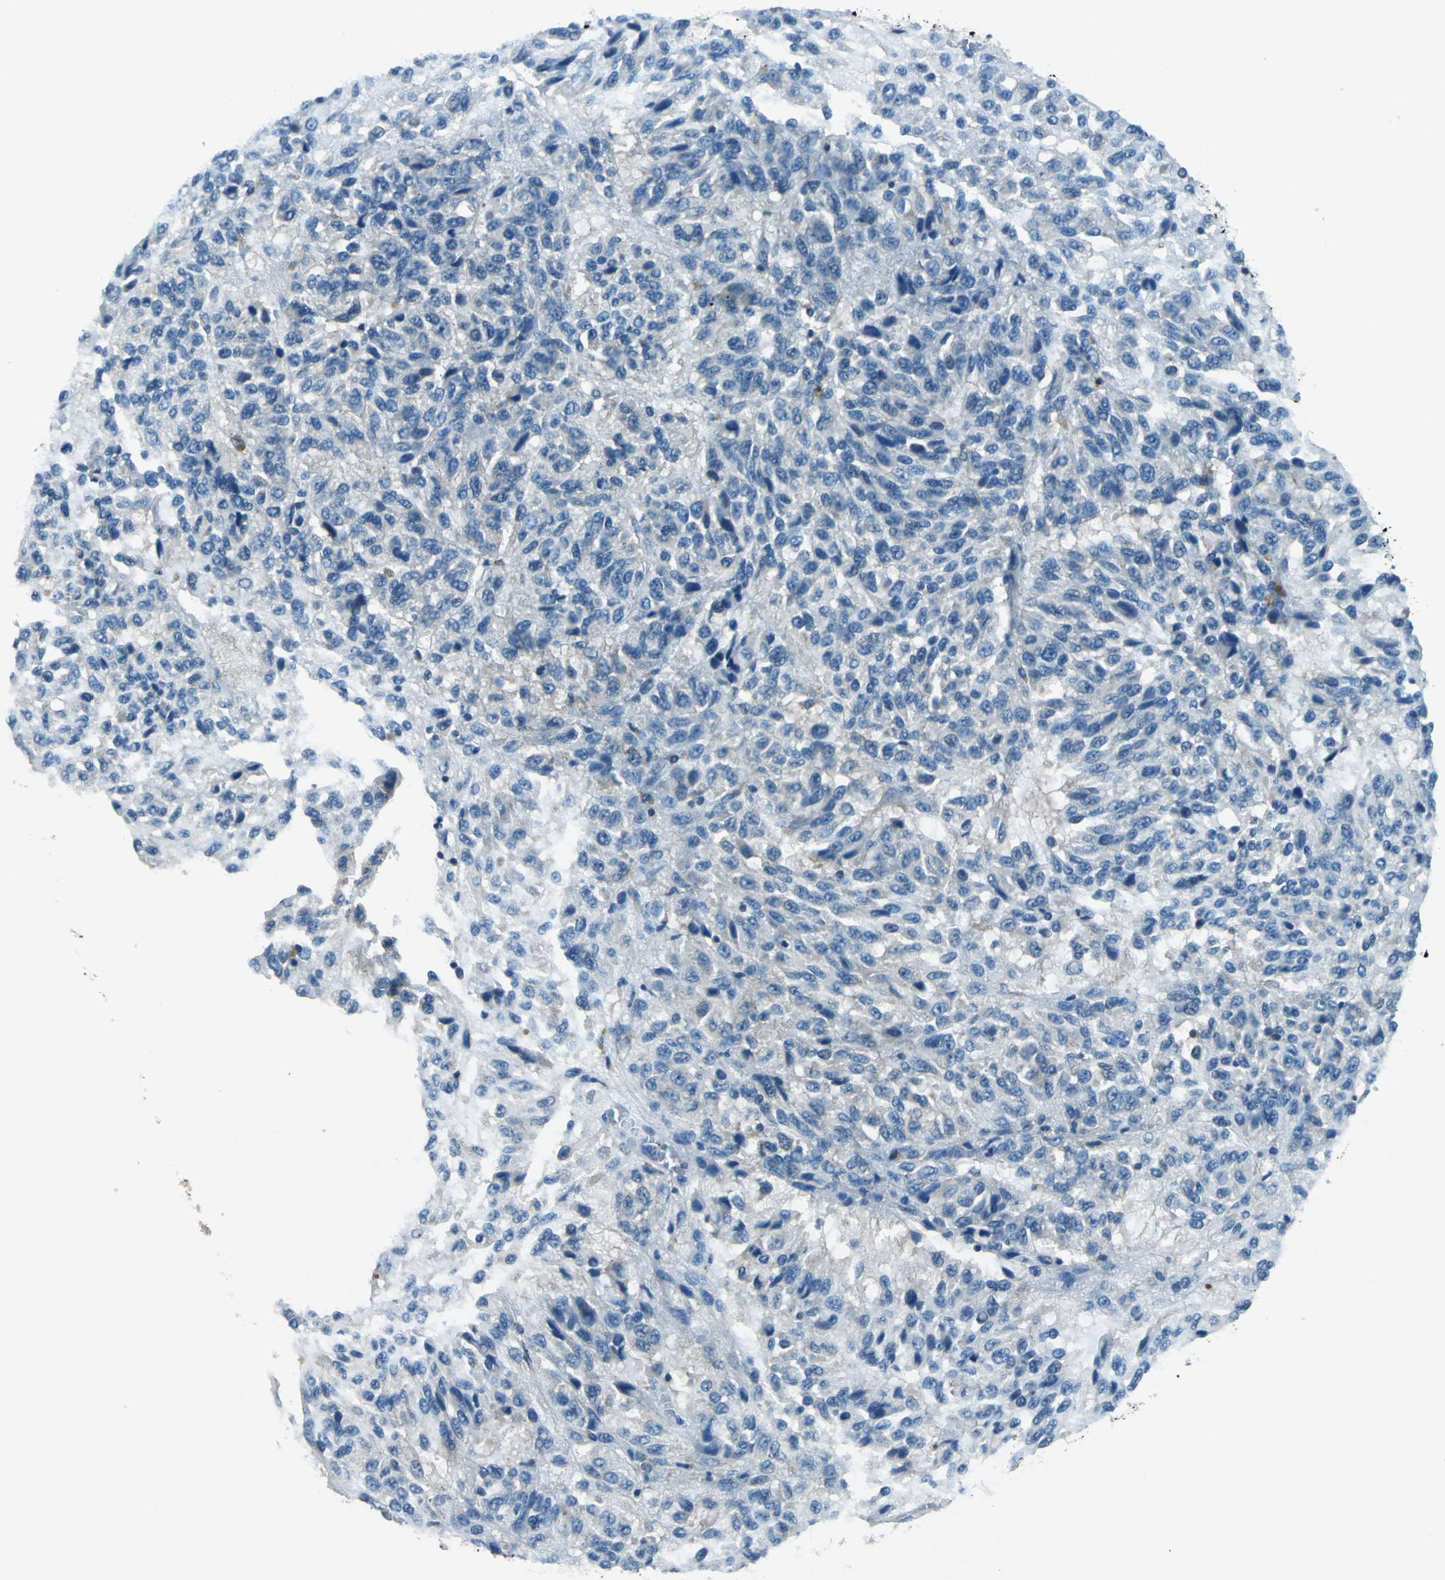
{"staining": {"intensity": "negative", "quantity": "none", "location": "none"}, "tissue": "melanoma", "cell_type": "Tumor cells", "image_type": "cancer", "snomed": [{"axis": "morphology", "description": "Malignant melanoma, Metastatic site"}, {"axis": "topography", "description": "Lung"}], "caption": "A photomicrograph of human melanoma is negative for staining in tumor cells.", "gene": "PRKCA", "patient": {"sex": "male", "age": 64}}